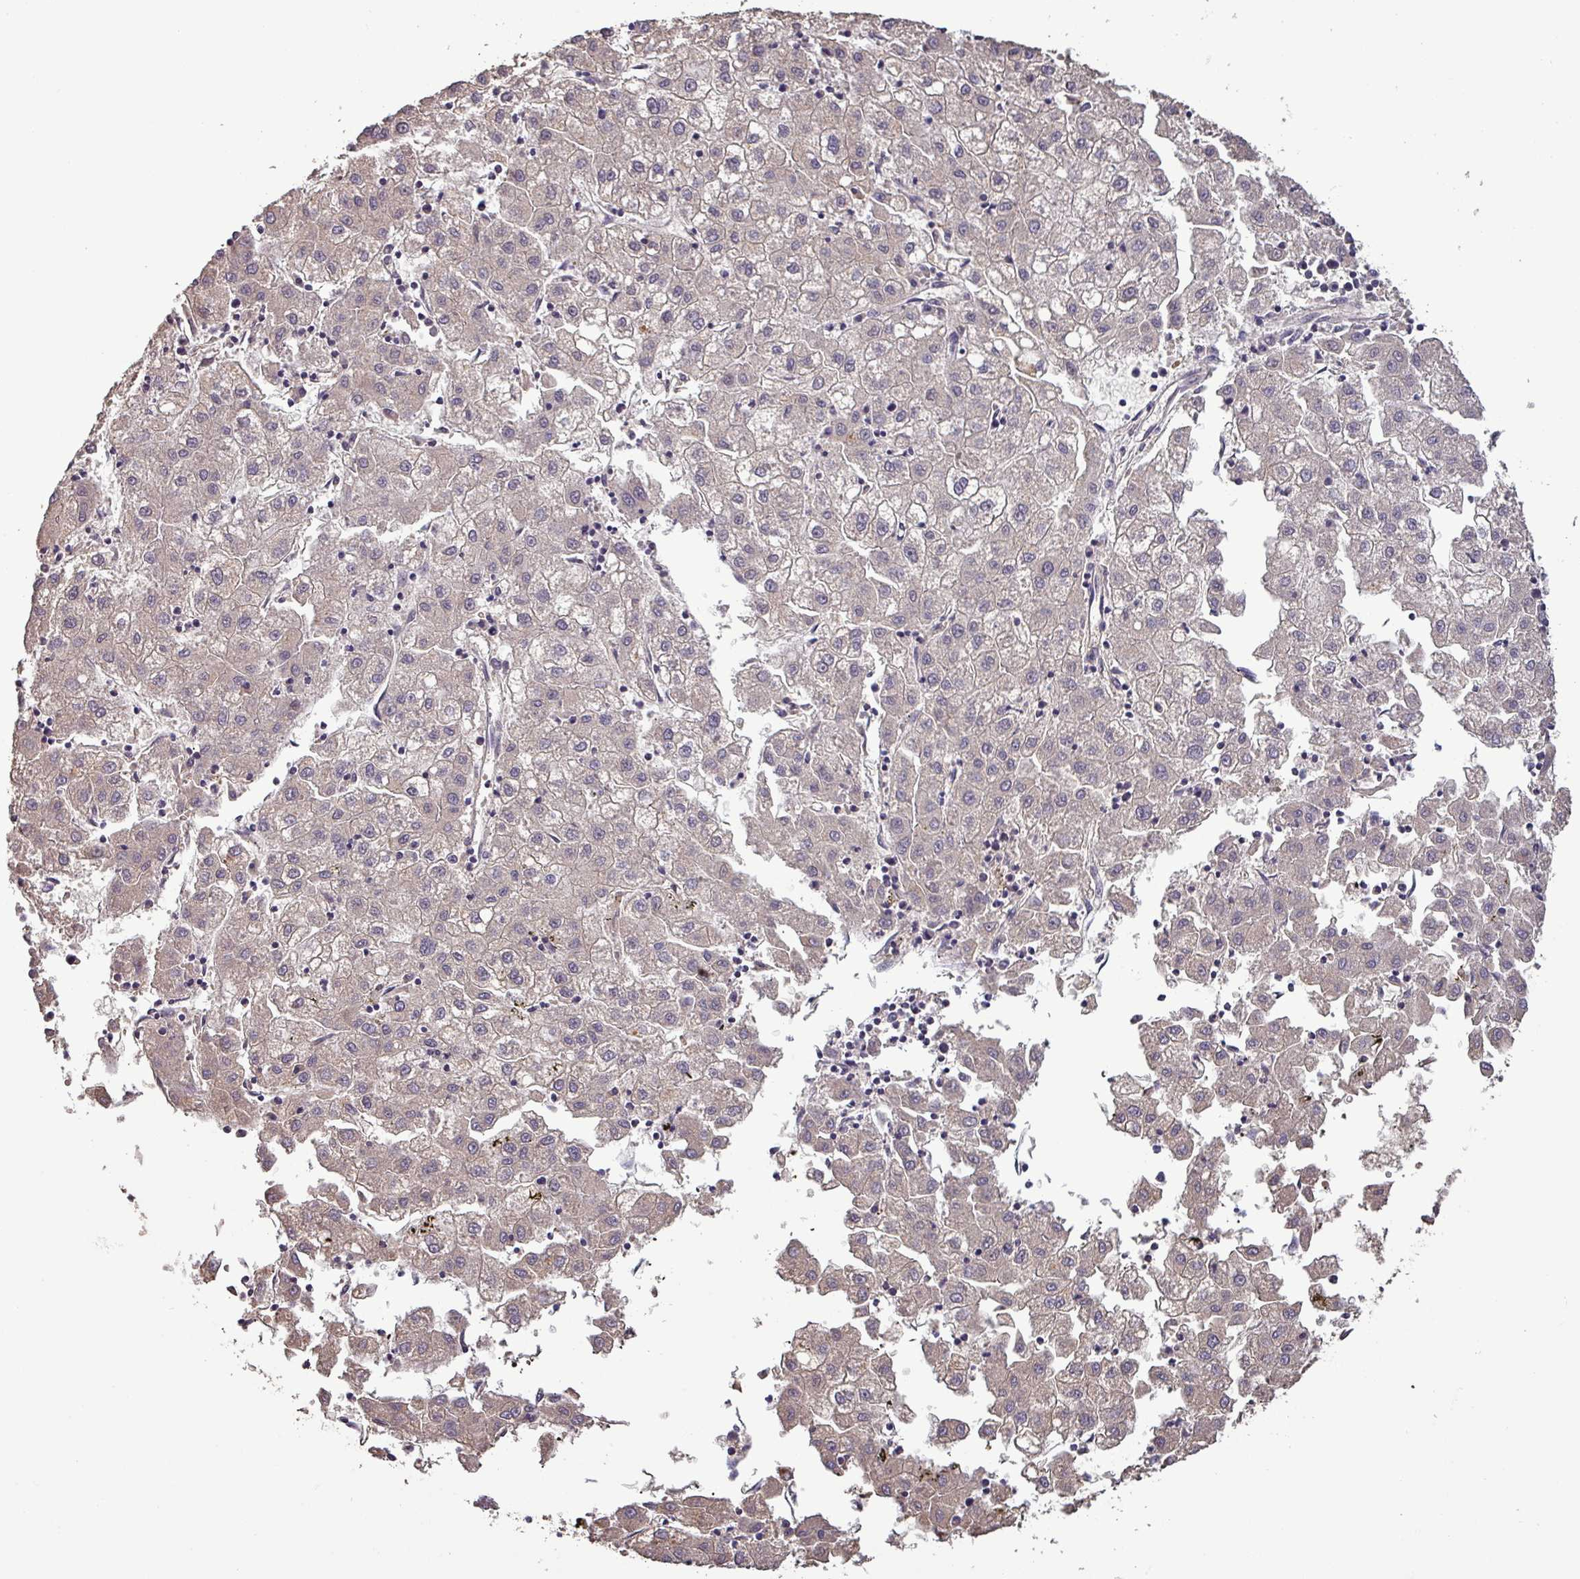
{"staining": {"intensity": "negative", "quantity": "none", "location": "none"}, "tissue": "liver cancer", "cell_type": "Tumor cells", "image_type": "cancer", "snomed": [{"axis": "morphology", "description": "Carcinoma, Hepatocellular, NOS"}, {"axis": "topography", "description": "Liver"}], "caption": "Immunohistochemistry of liver hepatocellular carcinoma displays no positivity in tumor cells. The staining is performed using DAB (3,3'-diaminobenzidine) brown chromogen with nuclei counter-stained in using hematoxylin.", "gene": "PUS1", "patient": {"sex": "male", "age": 72}}